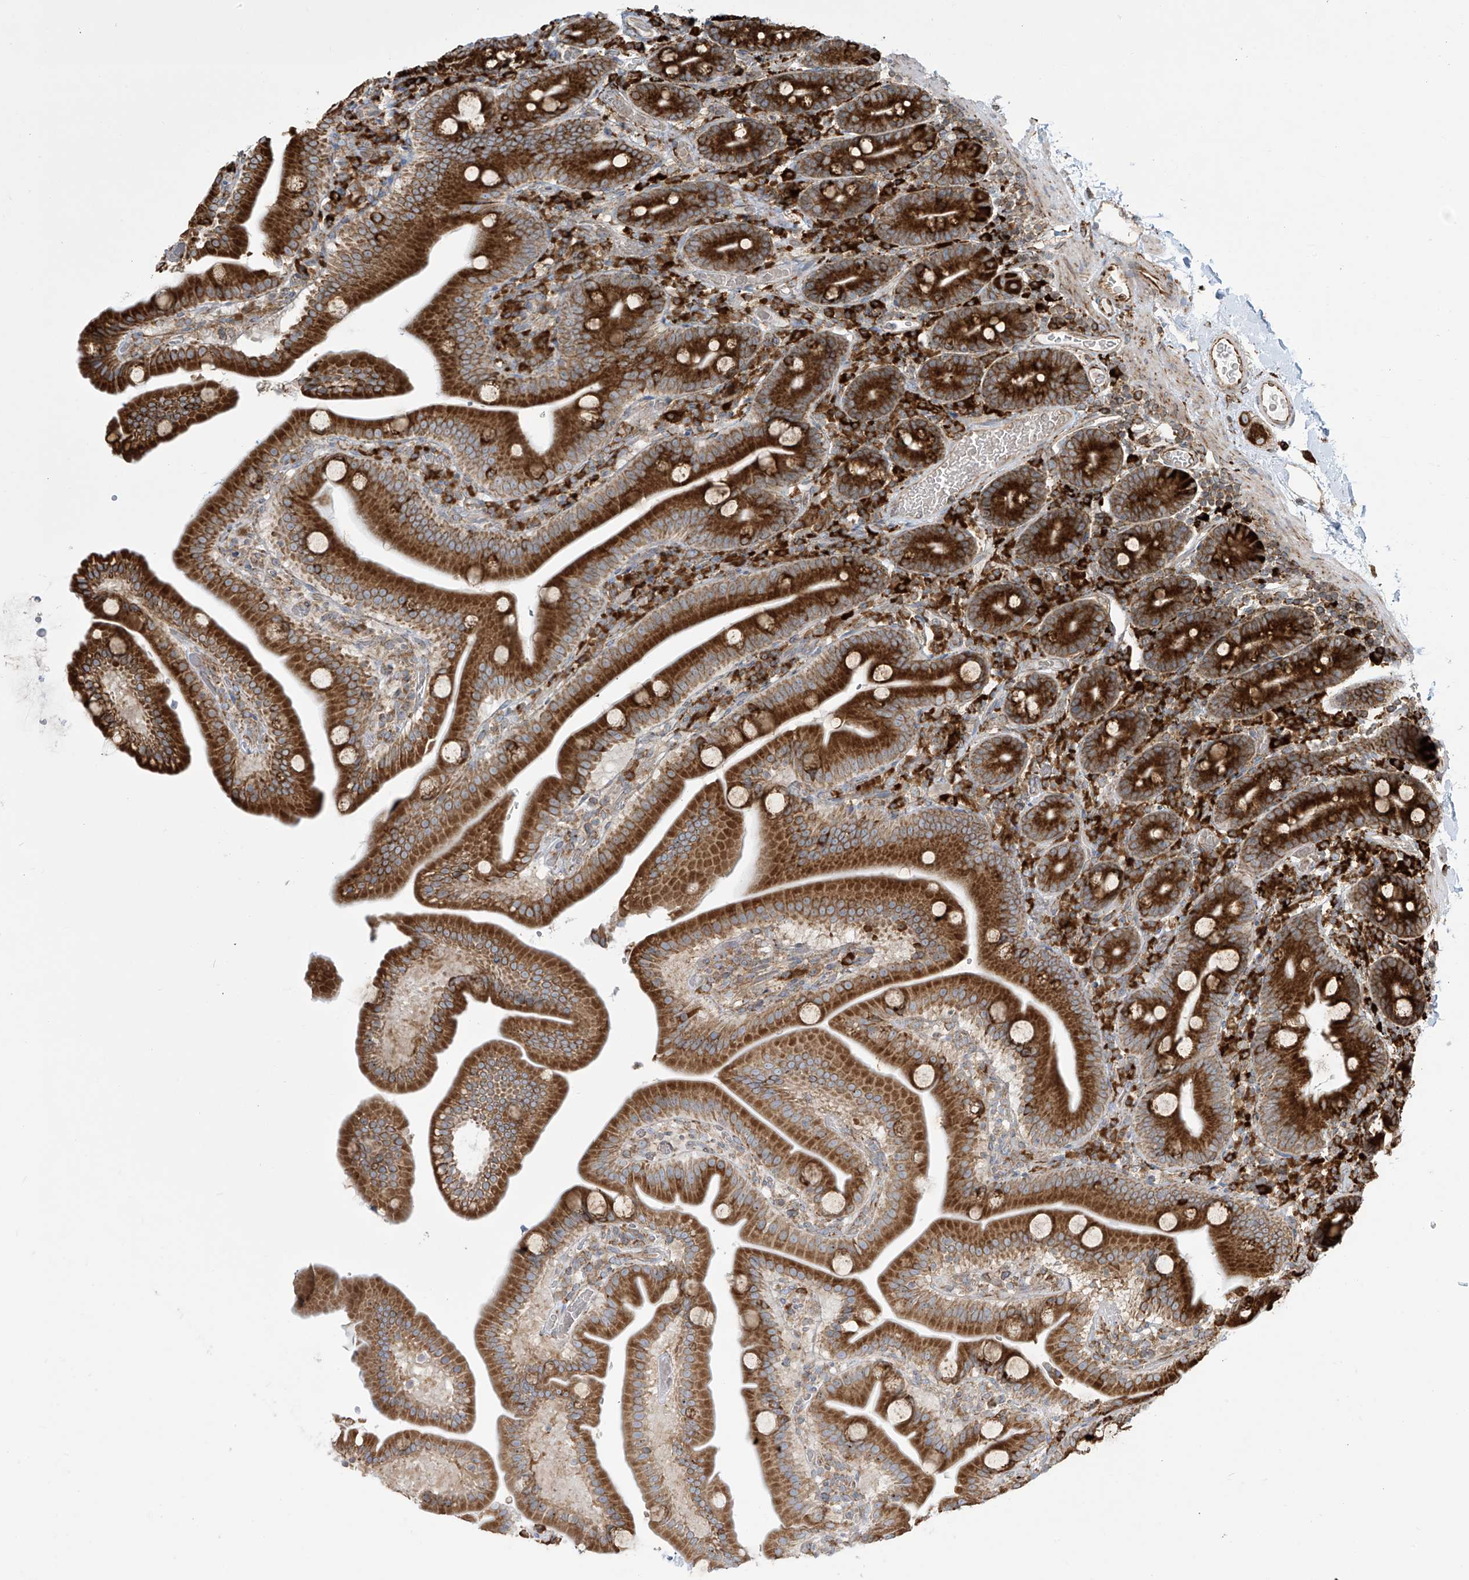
{"staining": {"intensity": "strong", "quantity": ">75%", "location": "cytoplasmic/membranous"}, "tissue": "duodenum", "cell_type": "Glandular cells", "image_type": "normal", "snomed": [{"axis": "morphology", "description": "Normal tissue, NOS"}, {"axis": "topography", "description": "Duodenum"}], "caption": "An image of human duodenum stained for a protein reveals strong cytoplasmic/membranous brown staining in glandular cells. The staining was performed using DAB to visualize the protein expression in brown, while the nuclei were stained in blue with hematoxylin (Magnification: 20x).", "gene": "MX1", "patient": {"sex": "male", "age": 55}}